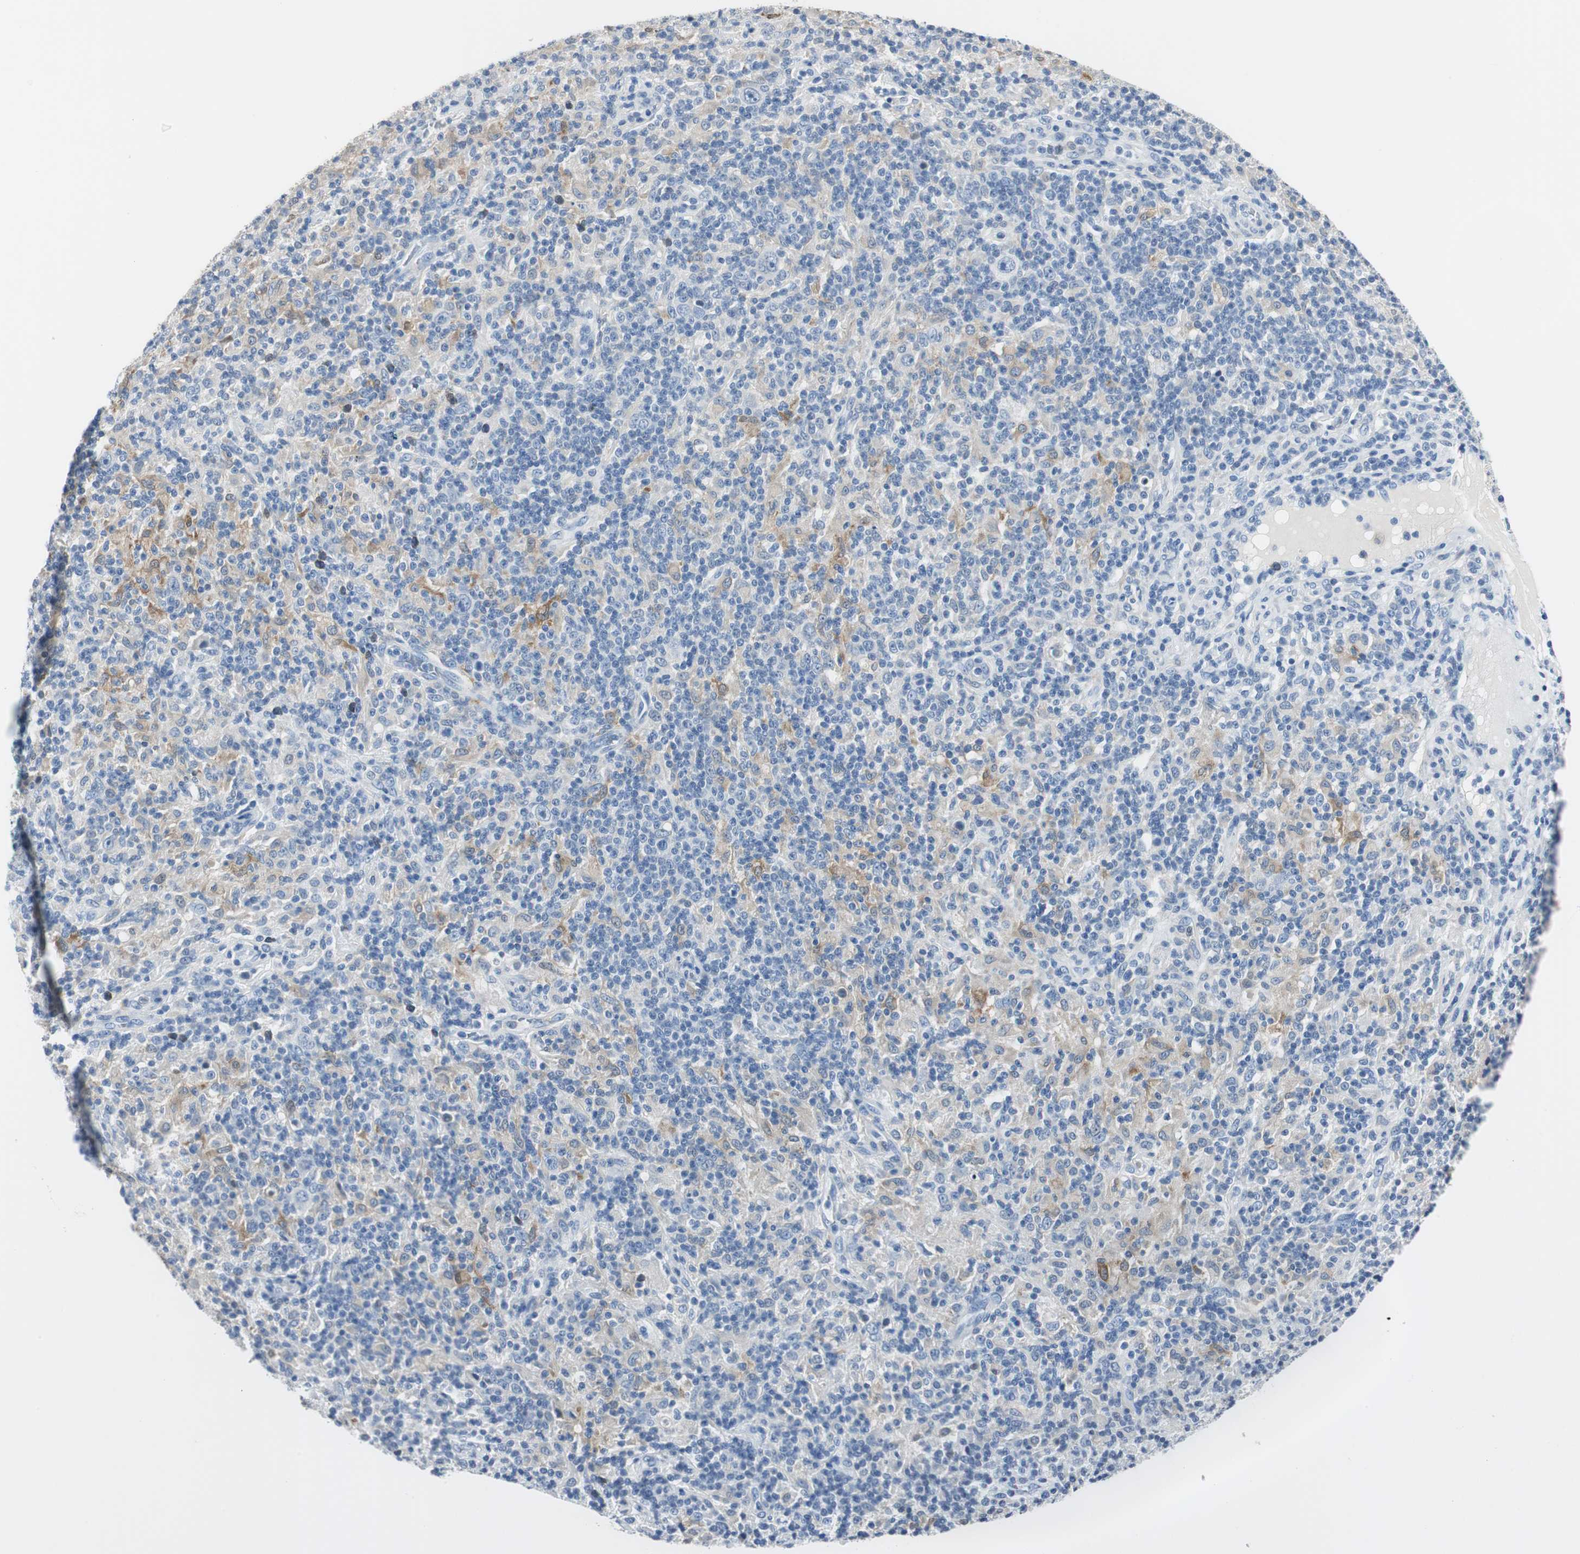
{"staining": {"intensity": "moderate", "quantity": "<25%", "location": "cytoplasmic/membranous"}, "tissue": "lymphoma", "cell_type": "Tumor cells", "image_type": "cancer", "snomed": [{"axis": "morphology", "description": "Hodgkin's disease, NOS"}, {"axis": "topography", "description": "Lymph node"}], "caption": "Immunohistochemical staining of human lymphoma exhibits moderate cytoplasmic/membranous protein staining in about <25% of tumor cells. The staining was performed using DAB (3,3'-diaminobenzidine) to visualize the protein expression in brown, while the nuclei were stained in blue with hematoxylin (Magnification: 20x).", "gene": "FBP1", "patient": {"sex": "male", "age": 70}}